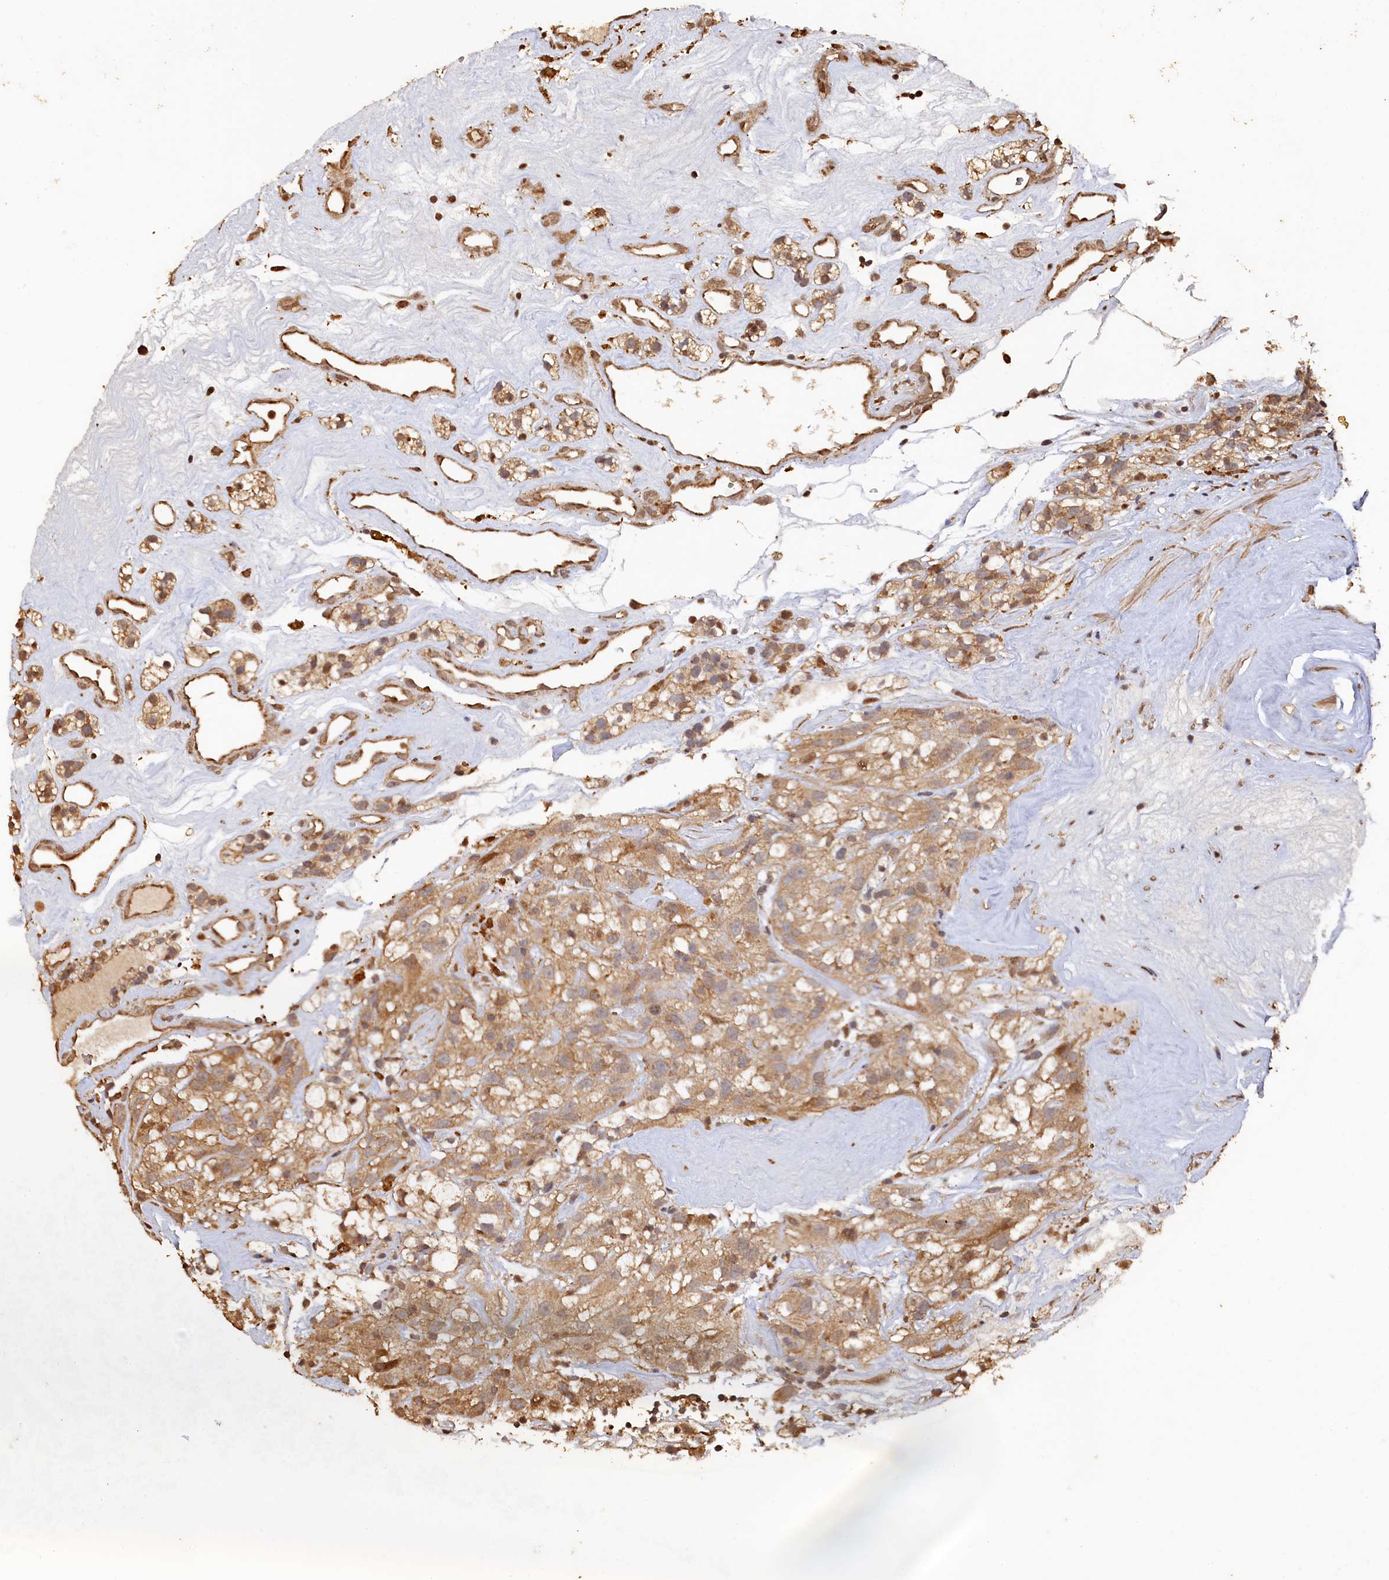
{"staining": {"intensity": "moderate", "quantity": ">75%", "location": "cytoplasmic/membranous"}, "tissue": "renal cancer", "cell_type": "Tumor cells", "image_type": "cancer", "snomed": [{"axis": "morphology", "description": "Adenocarcinoma, NOS"}, {"axis": "topography", "description": "Kidney"}], "caption": "An image of adenocarcinoma (renal) stained for a protein reveals moderate cytoplasmic/membranous brown staining in tumor cells.", "gene": "PIGN", "patient": {"sex": "female", "age": 57}}